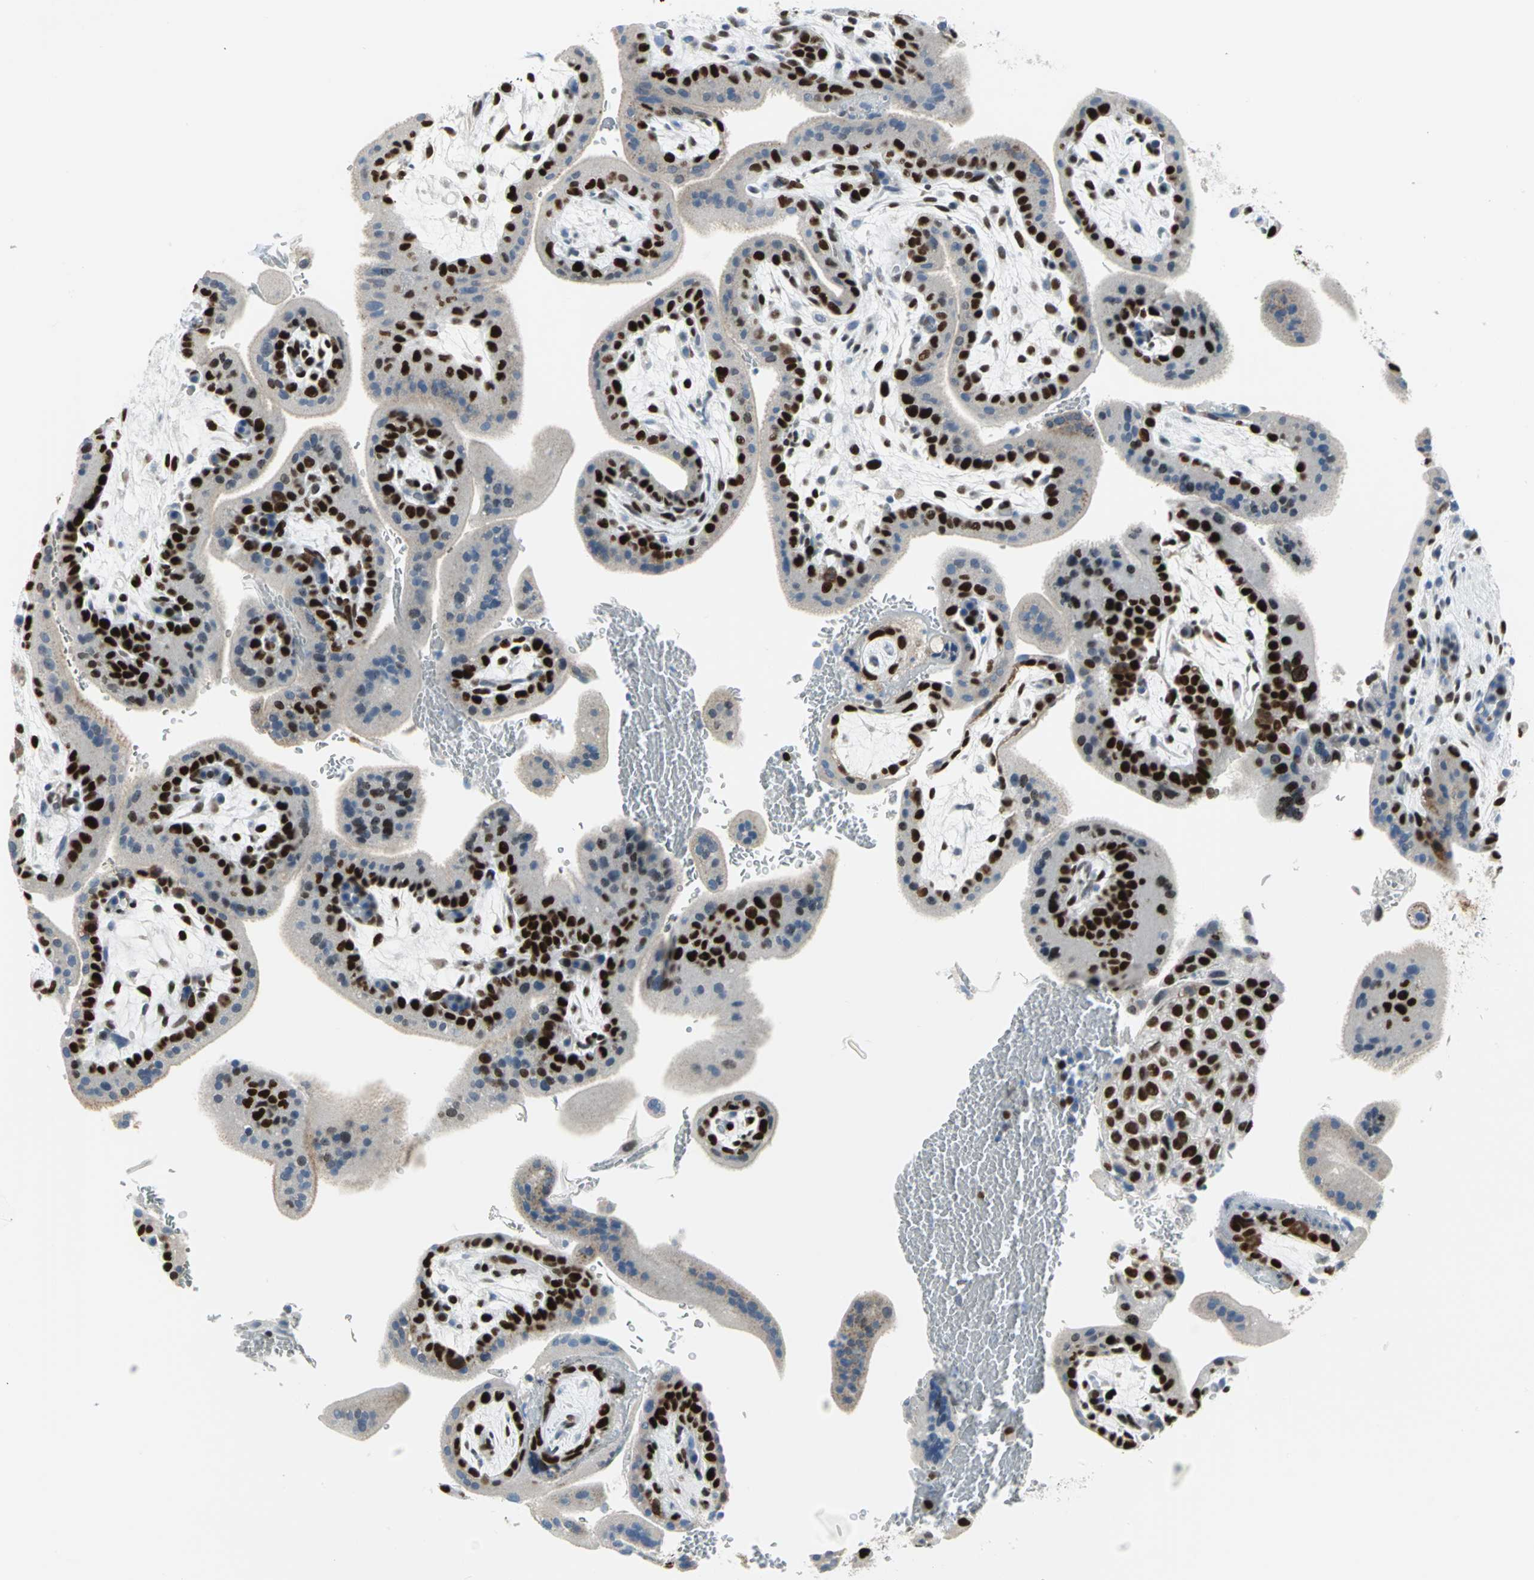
{"staining": {"intensity": "negative", "quantity": "none", "location": "none"}, "tissue": "placenta", "cell_type": "Decidual cells", "image_type": "normal", "snomed": [{"axis": "morphology", "description": "Normal tissue, NOS"}, {"axis": "topography", "description": "Placenta"}], "caption": "This is a histopathology image of immunohistochemistry (IHC) staining of normal placenta, which shows no expression in decidual cells.", "gene": "MCM4", "patient": {"sex": "female", "age": 35}}